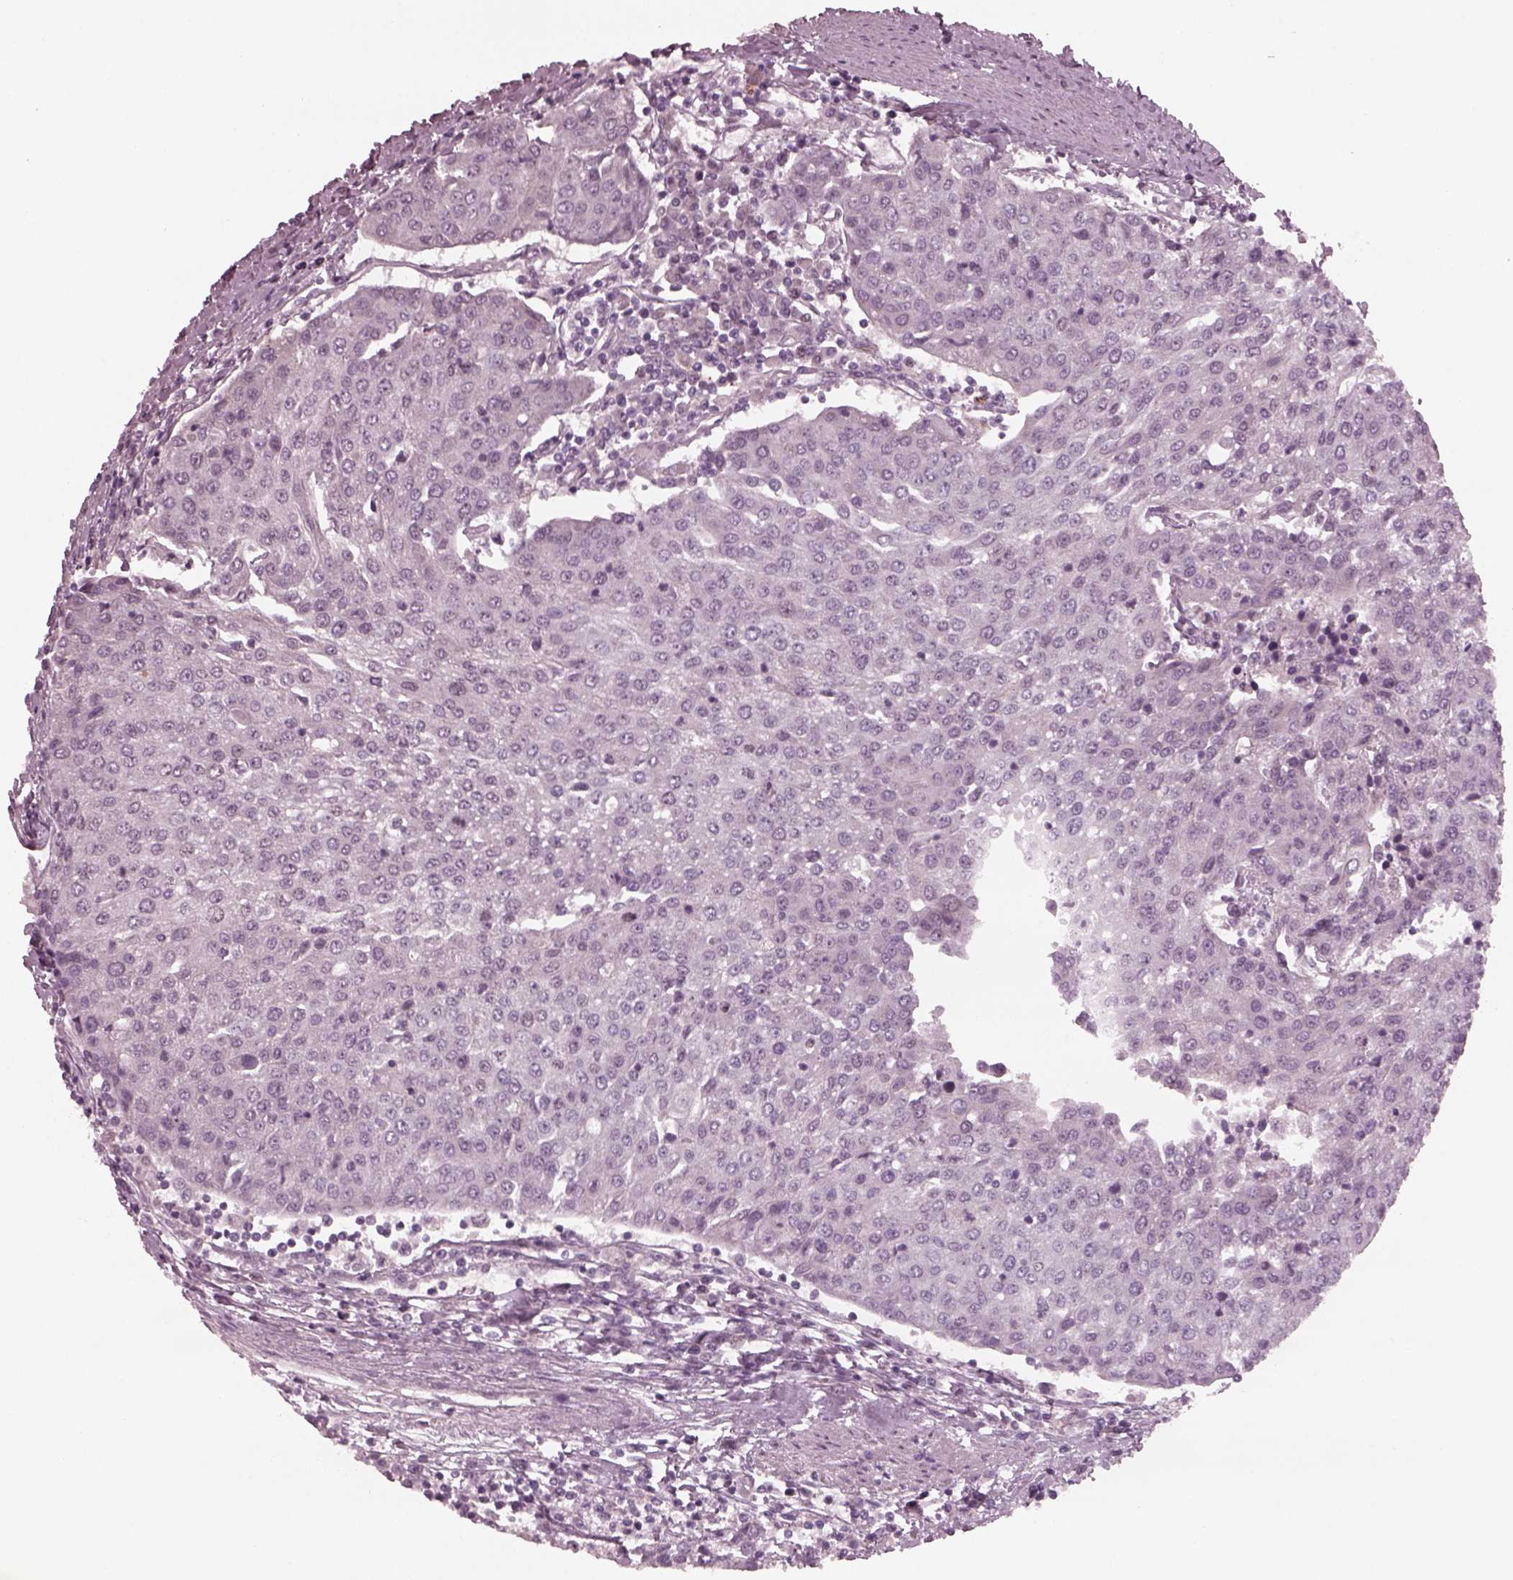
{"staining": {"intensity": "negative", "quantity": "none", "location": "none"}, "tissue": "urothelial cancer", "cell_type": "Tumor cells", "image_type": "cancer", "snomed": [{"axis": "morphology", "description": "Urothelial carcinoma, High grade"}, {"axis": "topography", "description": "Urinary bladder"}], "caption": "Urothelial cancer was stained to show a protein in brown. There is no significant staining in tumor cells.", "gene": "SAXO1", "patient": {"sex": "female", "age": 85}}